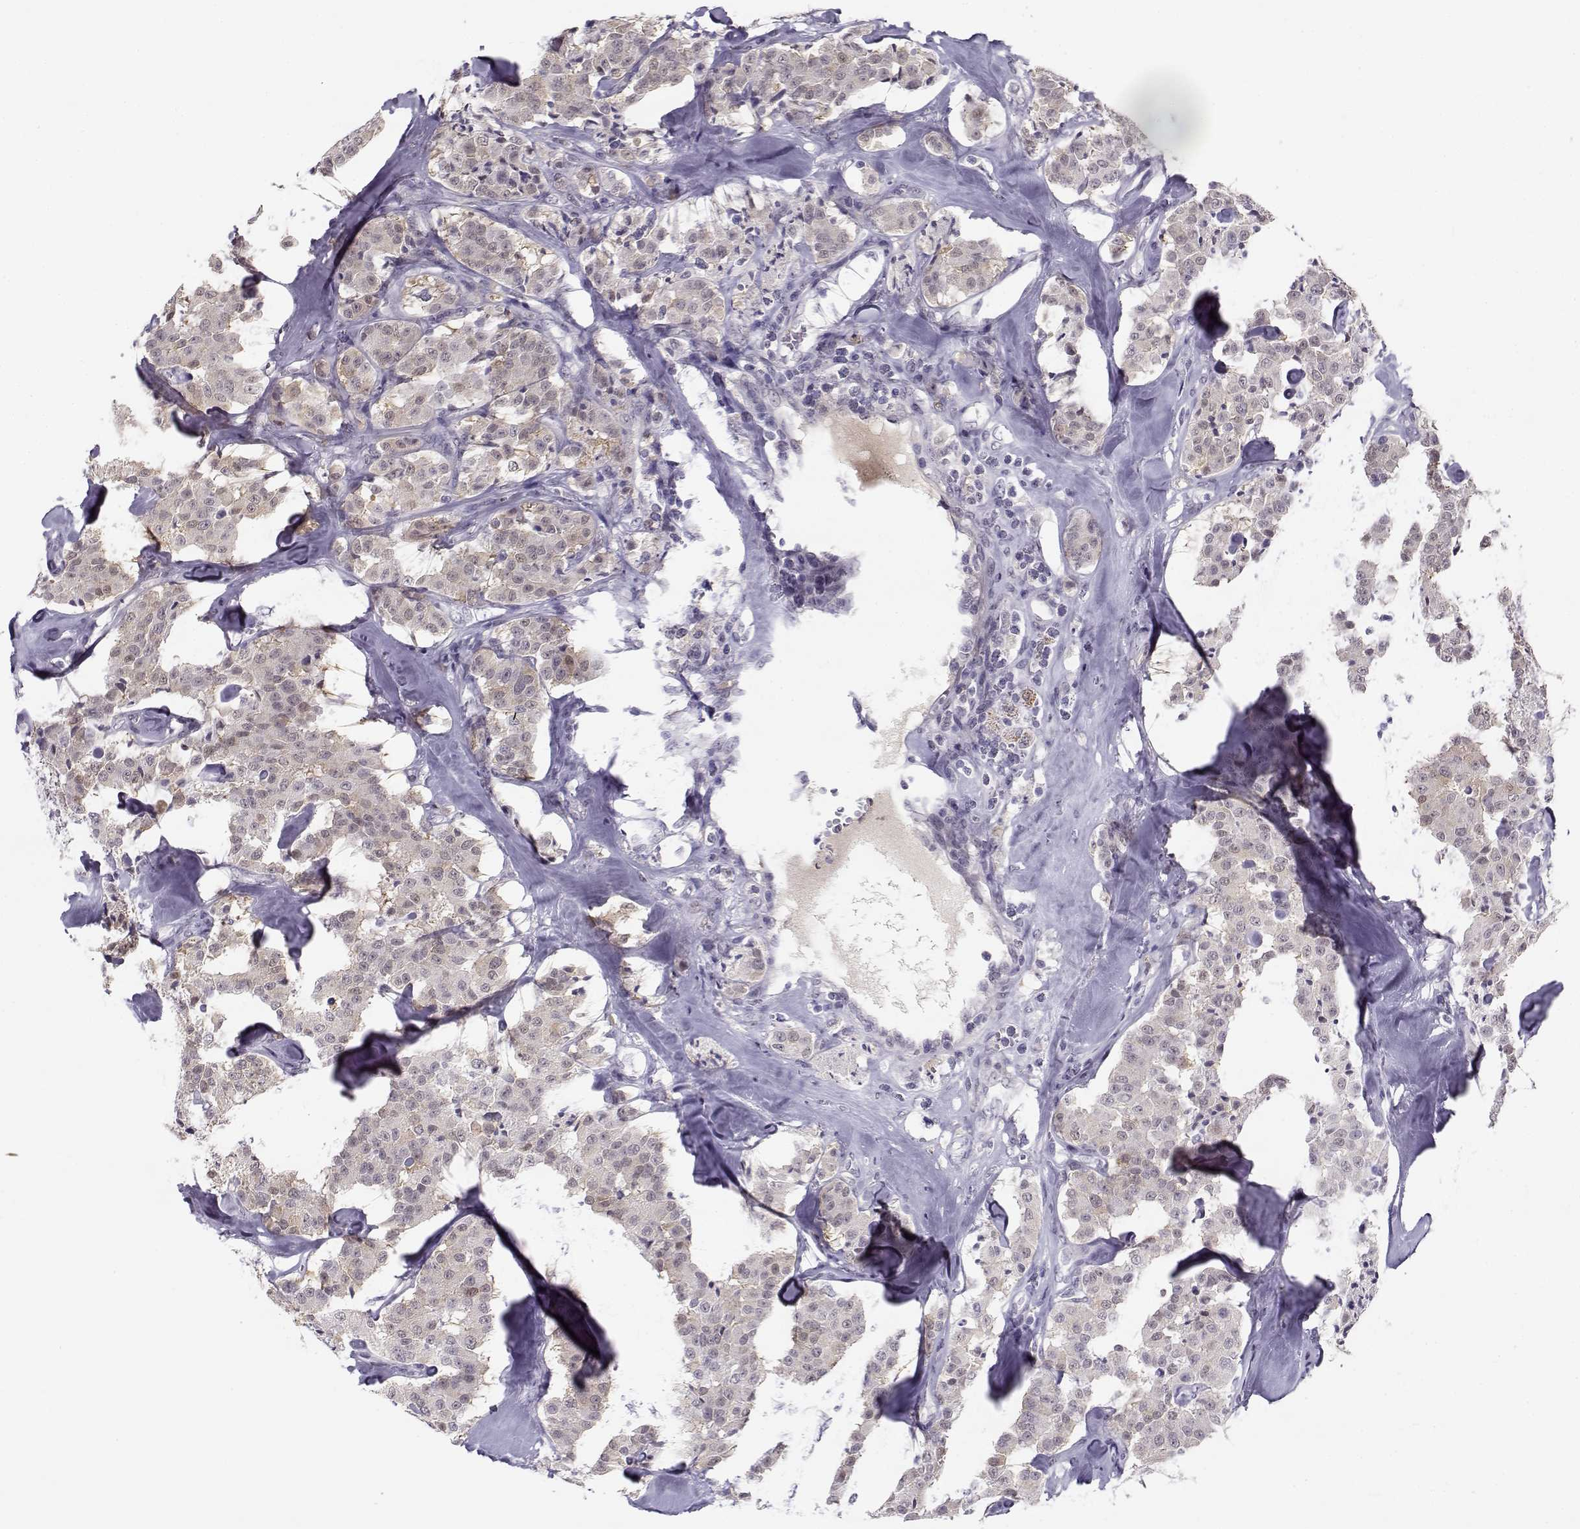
{"staining": {"intensity": "weak", "quantity": "<25%", "location": "cytoplasmic/membranous"}, "tissue": "carcinoid", "cell_type": "Tumor cells", "image_type": "cancer", "snomed": [{"axis": "morphology", "description": "Carcinoid, malignant, NOS"}, {"axis": "topography", "description": "Pancreas"}], "caption": "Carcinoid stained for a protein using IHC shows no expression tumor cells.", "gene": "C16orf86", "patient": {"sex": "male", "age": 41}}